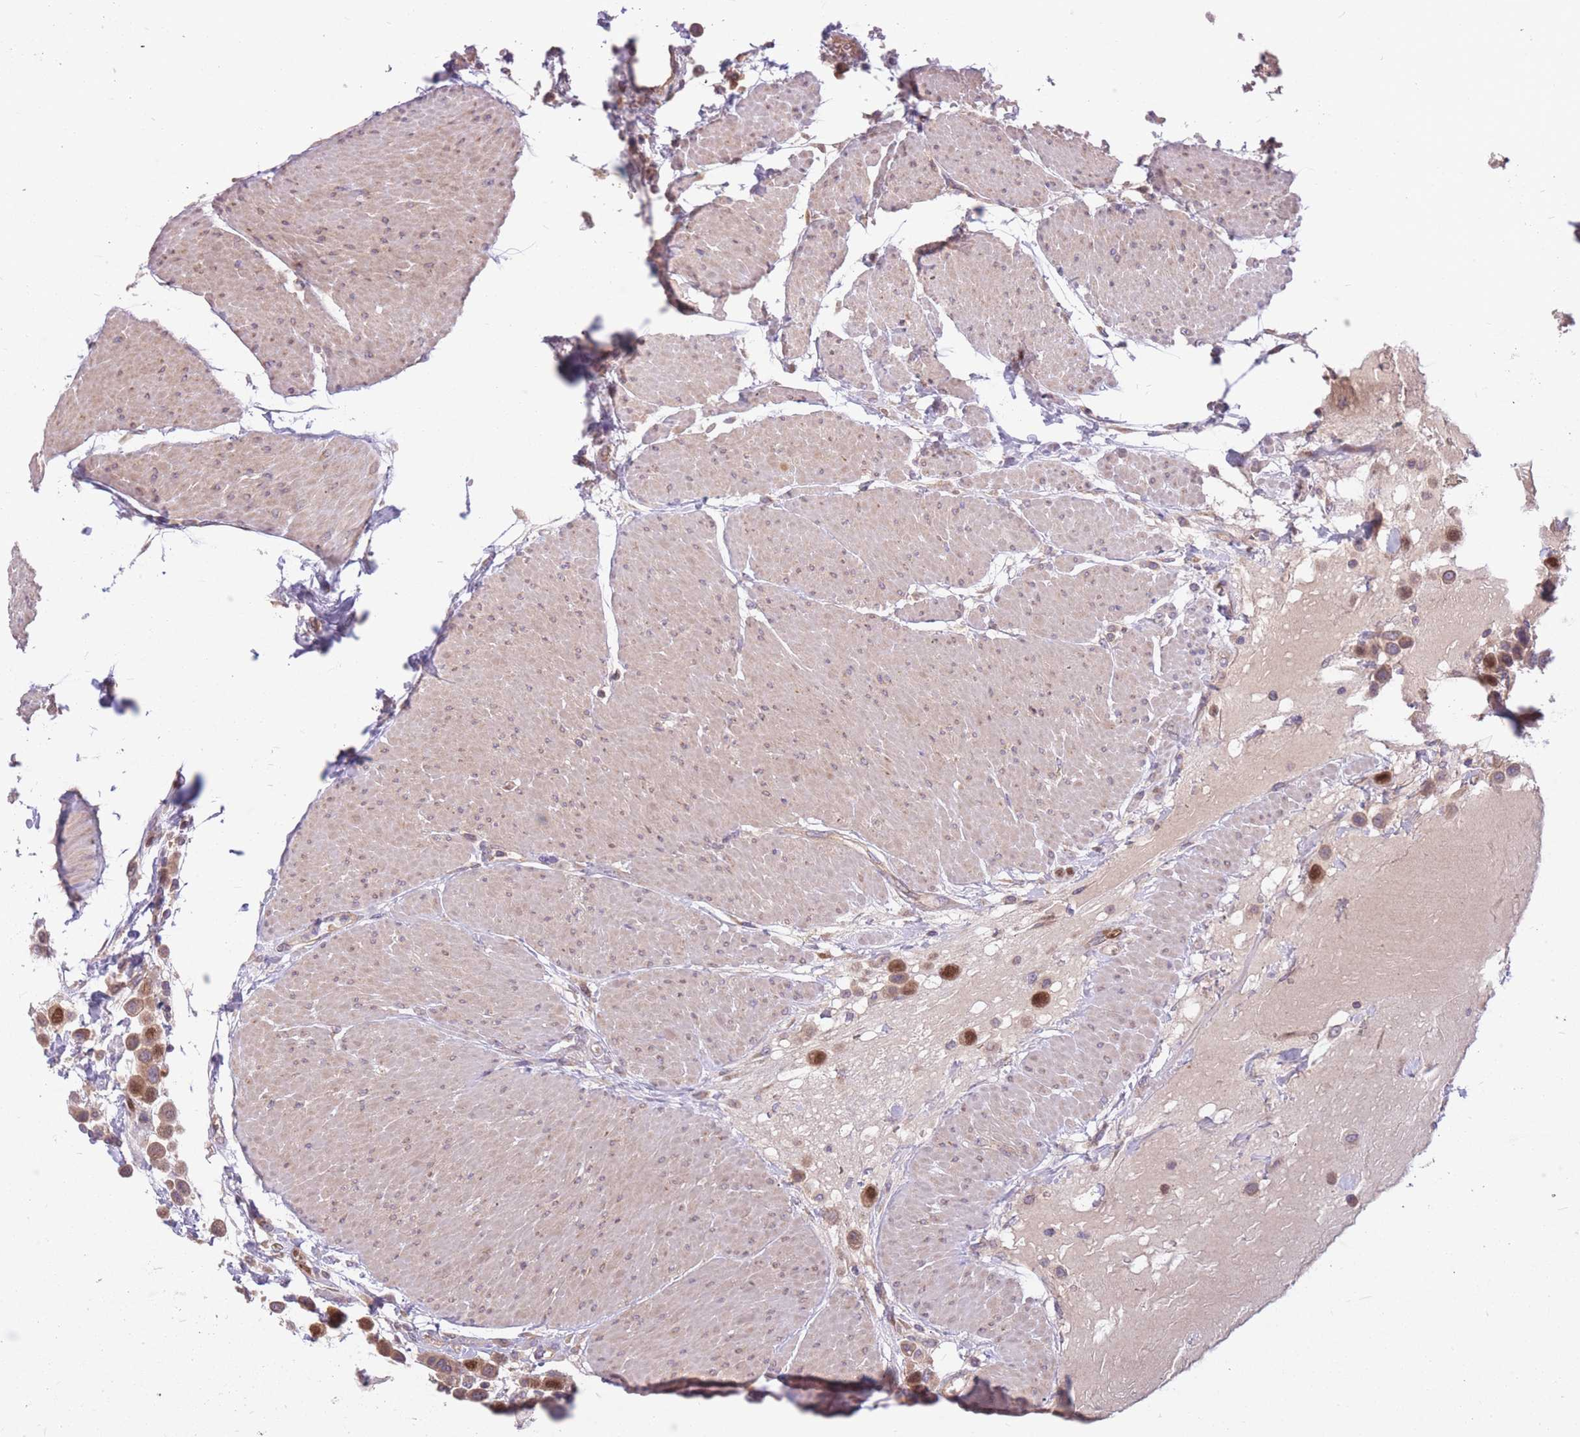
{"staining": {"intensity": "moderate", "quantity": ">75%", "location": "cytoplasmic/membranous,nuclear"}, "tissue": "urothelial cancer", "cell_type": "Tumor cells", "image_type": "cancer", "snomed": [{"axis": "morphology", "description": "Urothelial carcinoma, High grade"}, {"axis": "topography", "description": "Urinary bladder"}], "caption": "A medium amount of moderate cytoplasmic/membranous and nuclear expression is identified in about >75% of tumor cells in high-grade urothelial carcinoma tissue.", "gene": "GMNN", "patient": {"sex": "male", "age": 50}}